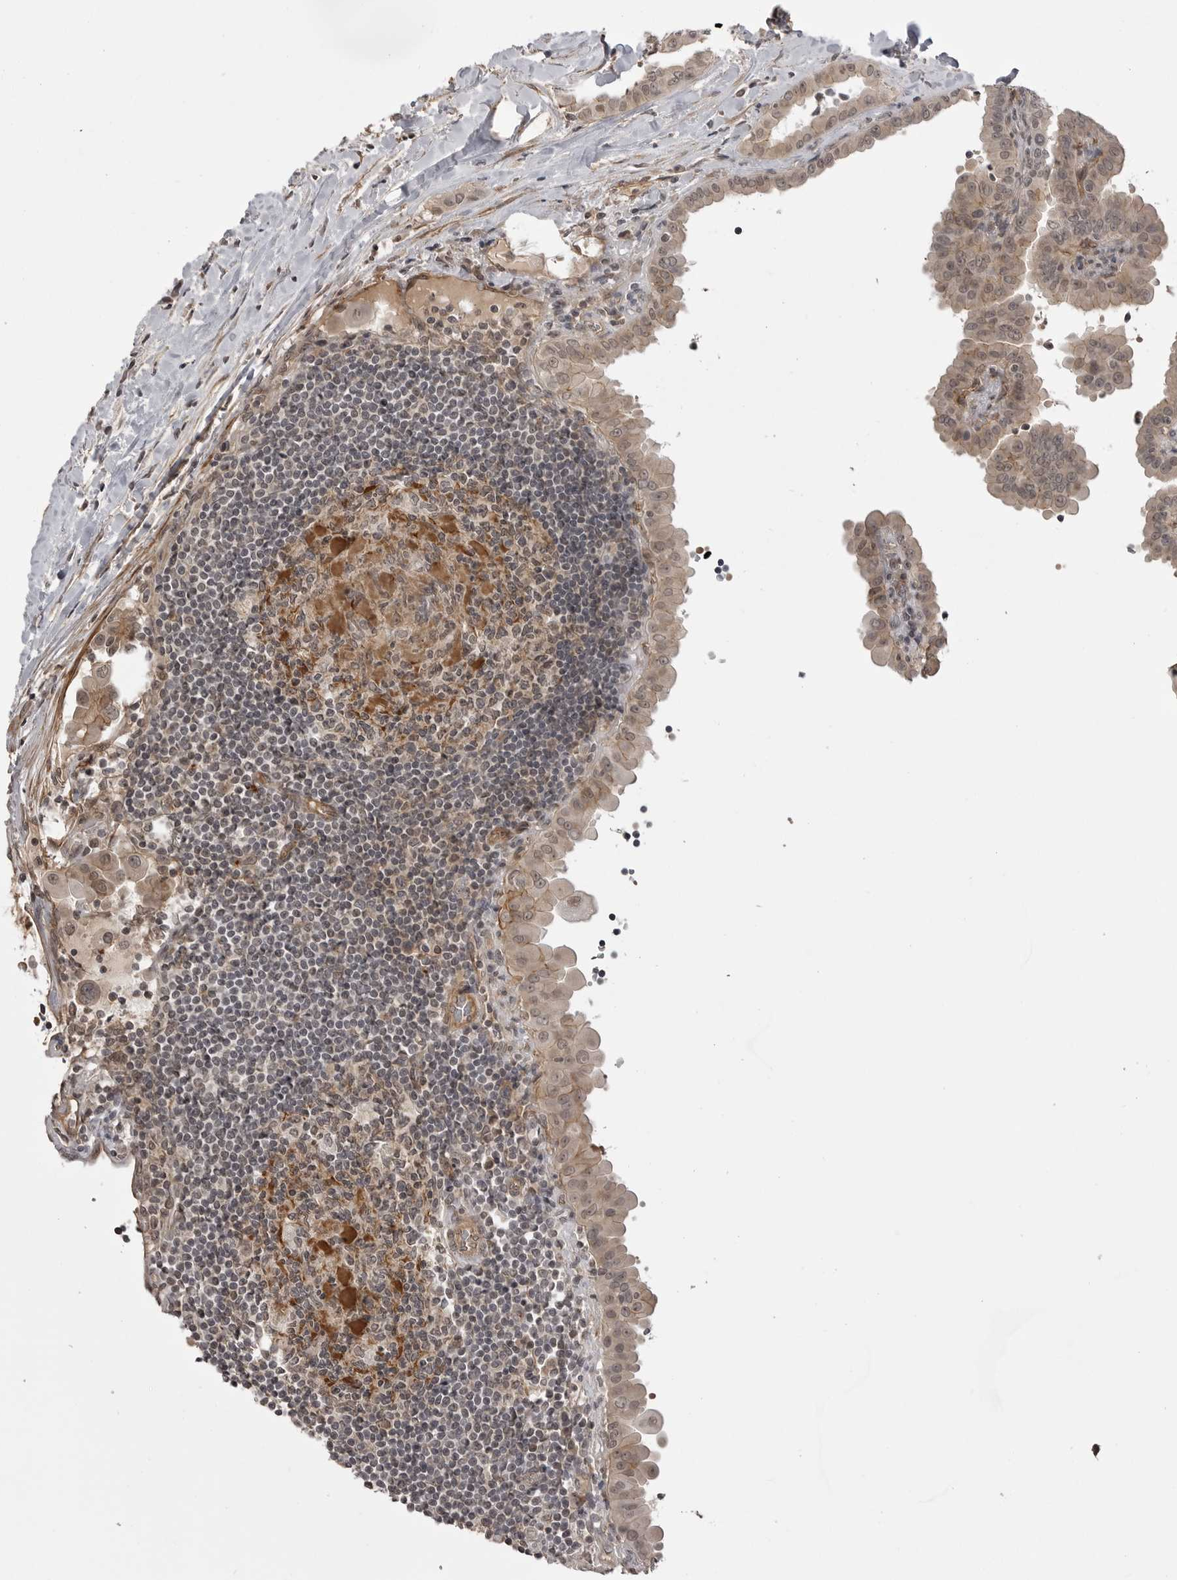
{"staining": {"intensity": "moderate", "quantity": "<25%", "location": "cytoplasmic/membranous"}, "tissue": "thyroid cancer", "cell_type": "Tumor cells", "image_type": "cancer", "snomed": [{"axis": "morphology", "description": "Papillary adenocarcinoma, NOS"}, {"axis": "topography", "description": "Thyroid gland"}], "caption": "The immunohistochemical stain shows moderate cytoplasmic/membranous expression in tumor cells of papillary adenocarcinoma (thyroid) tissue. Nuclei are stained in blue.", "gene": "SORBS1", "patient": {"sex": "male", "age": 33}}